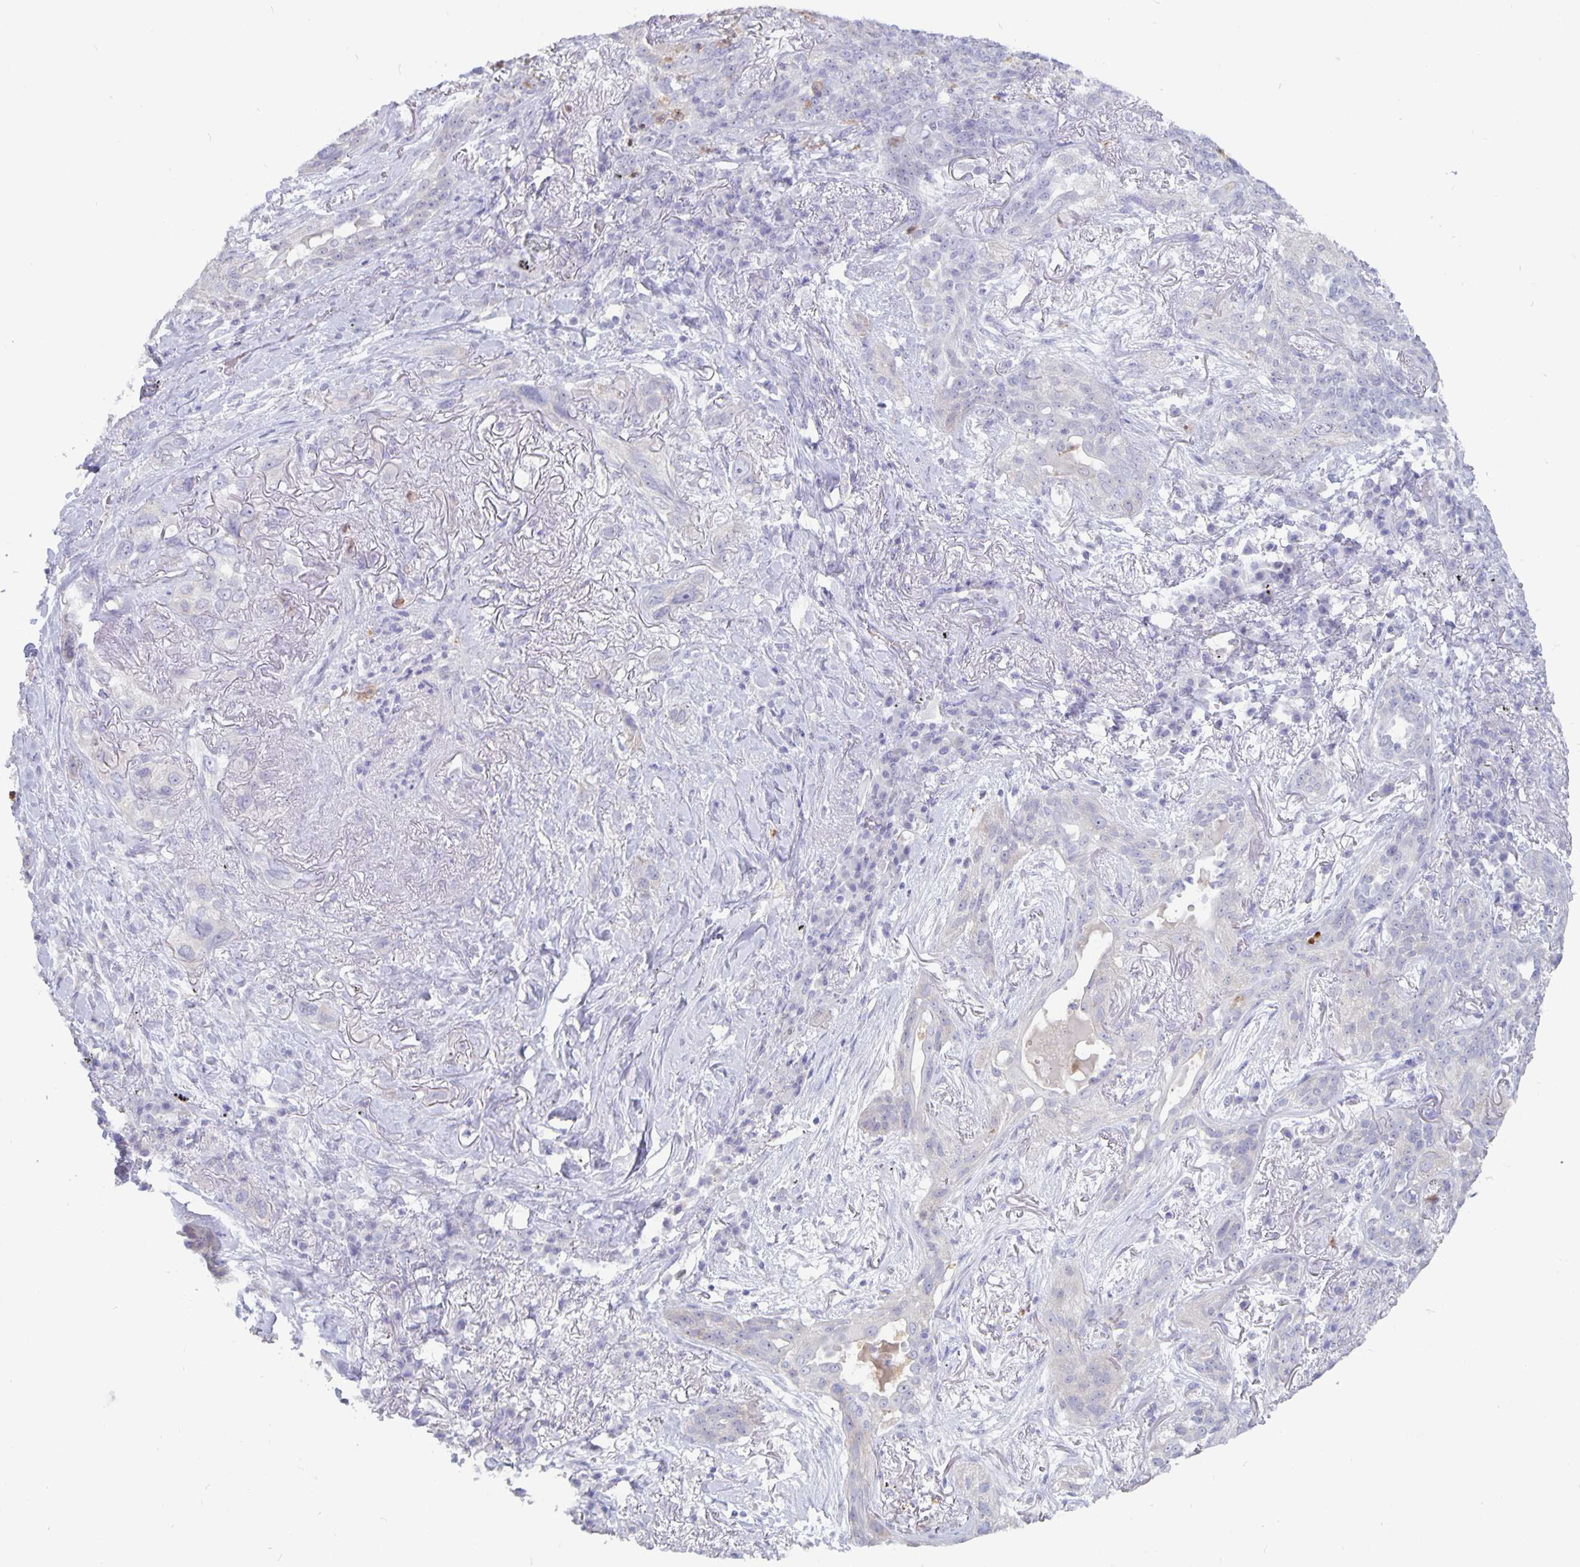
{"staining": {"intensity": "negative", "quantity": "none", "location": "none"}, "tissue": "lung cancer", "cell_type": "Tumor cells", "image_type": "cancer", "snomed": [{"axis": "morphology", "description": "Squamous cell carcinoma, NOS"}, {"axis": "topography", "description": "Lung"}], "caption": "Immunohistochemical staining of lung squamous cell carcinoma demonstrates no significant positivity in tumor cells.", "gene": "PLCB3", "patient": {"sex": "female", "age": 70}}